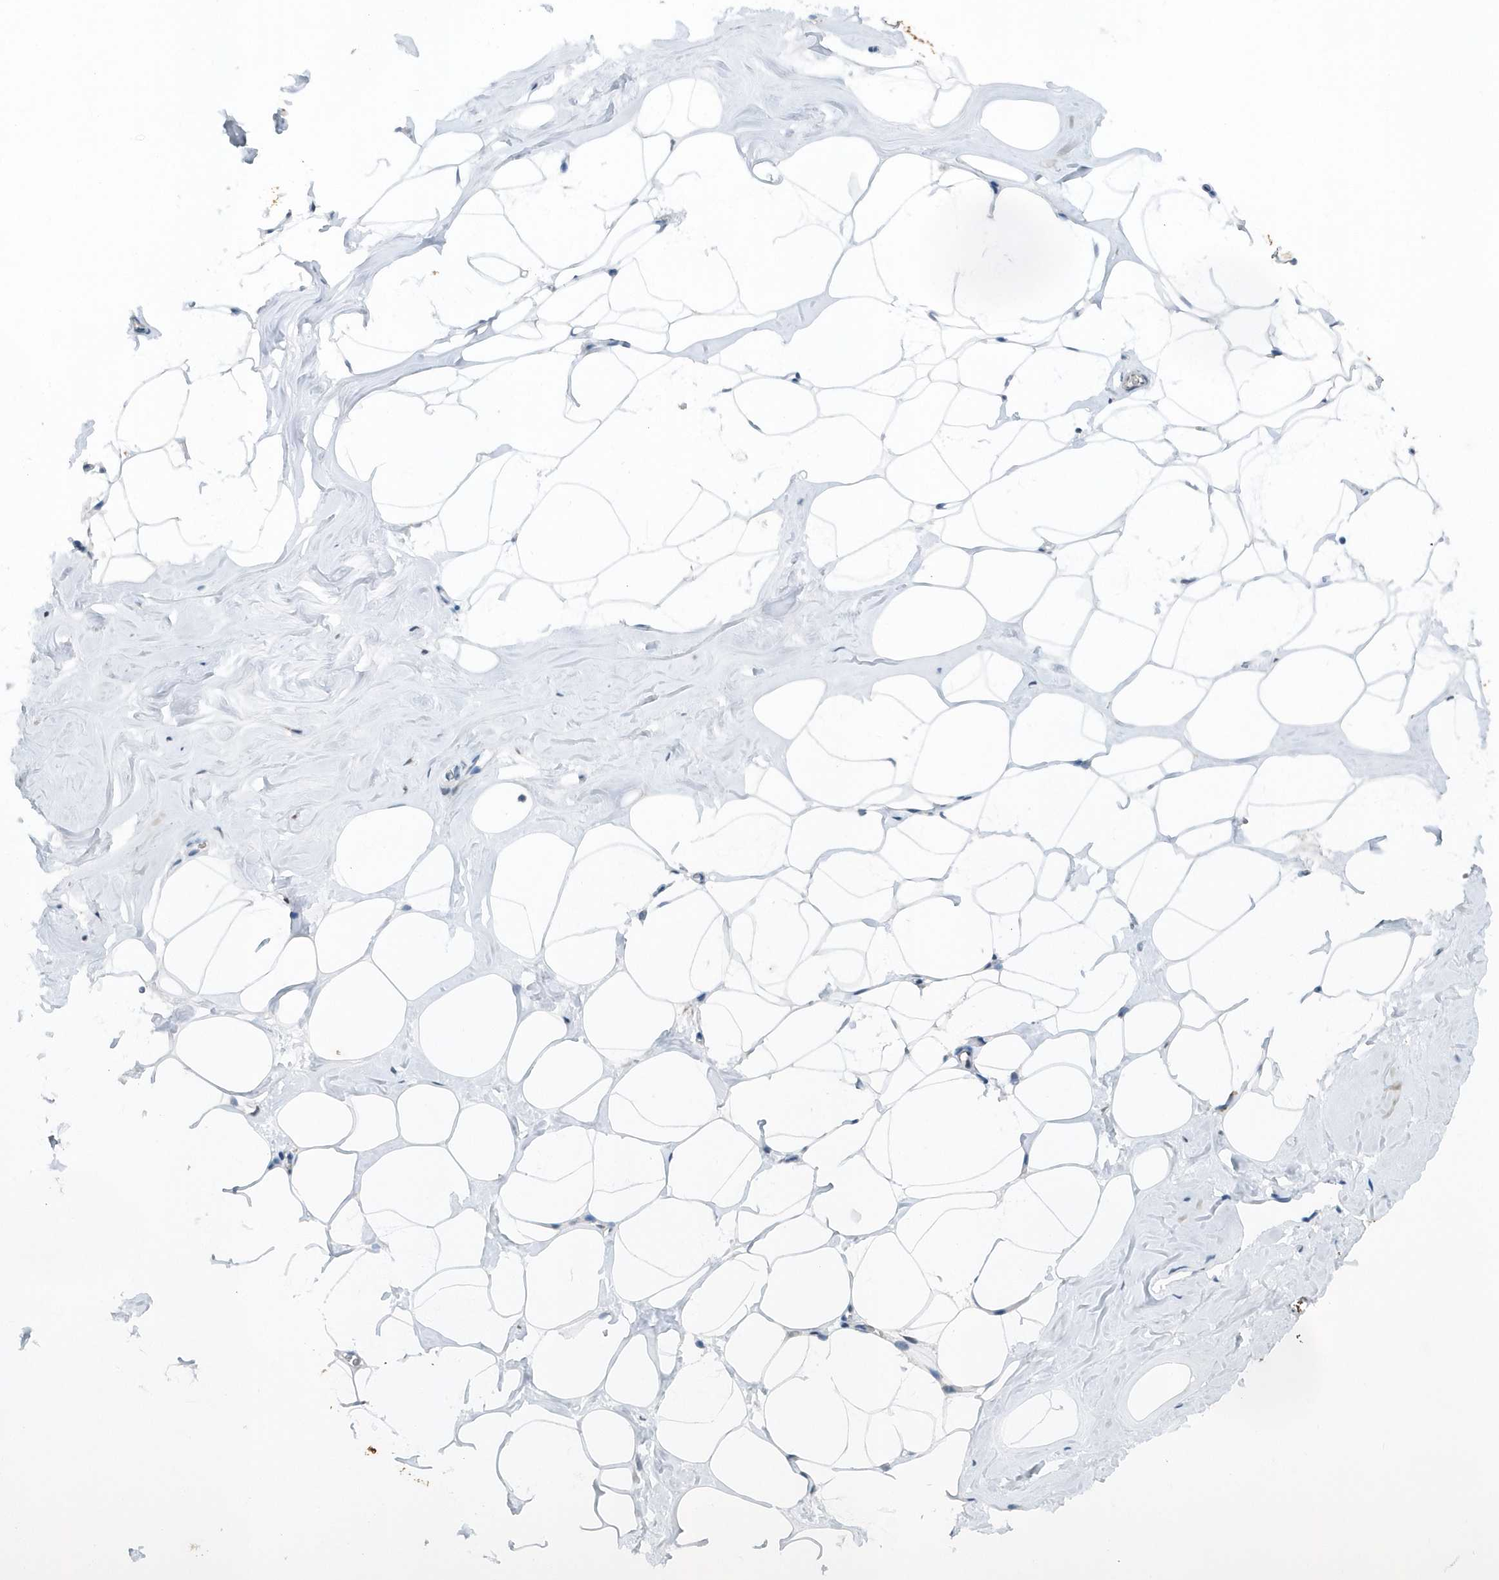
{"staining": {"intensity": "weak", "quantity": ">75%", "location": "cytoplasmic/membranous"}, "tissue": "adipose tissue", "cell_type": "Adipocytes", "image_type": "normal", "snomed": [{"axis": "morphology", "description": "Normal tissue, NOS"}, {"axis": "morphology", "description": "Fibrosis, NOS"}, {"axis": "topography", "description": "Breast"}, {"axis": "topography", "description": "Adipose tissue"}], "caption": "DAB (3,3'-diaminobenzidine) immunohistochemical staining of normal adipose tissue shows weak cytoplasmic/membranous protein staining in approximately >75% of adipocytes.", "gene": "PFN2", "patient": {"sex": "female", "age": 39}}